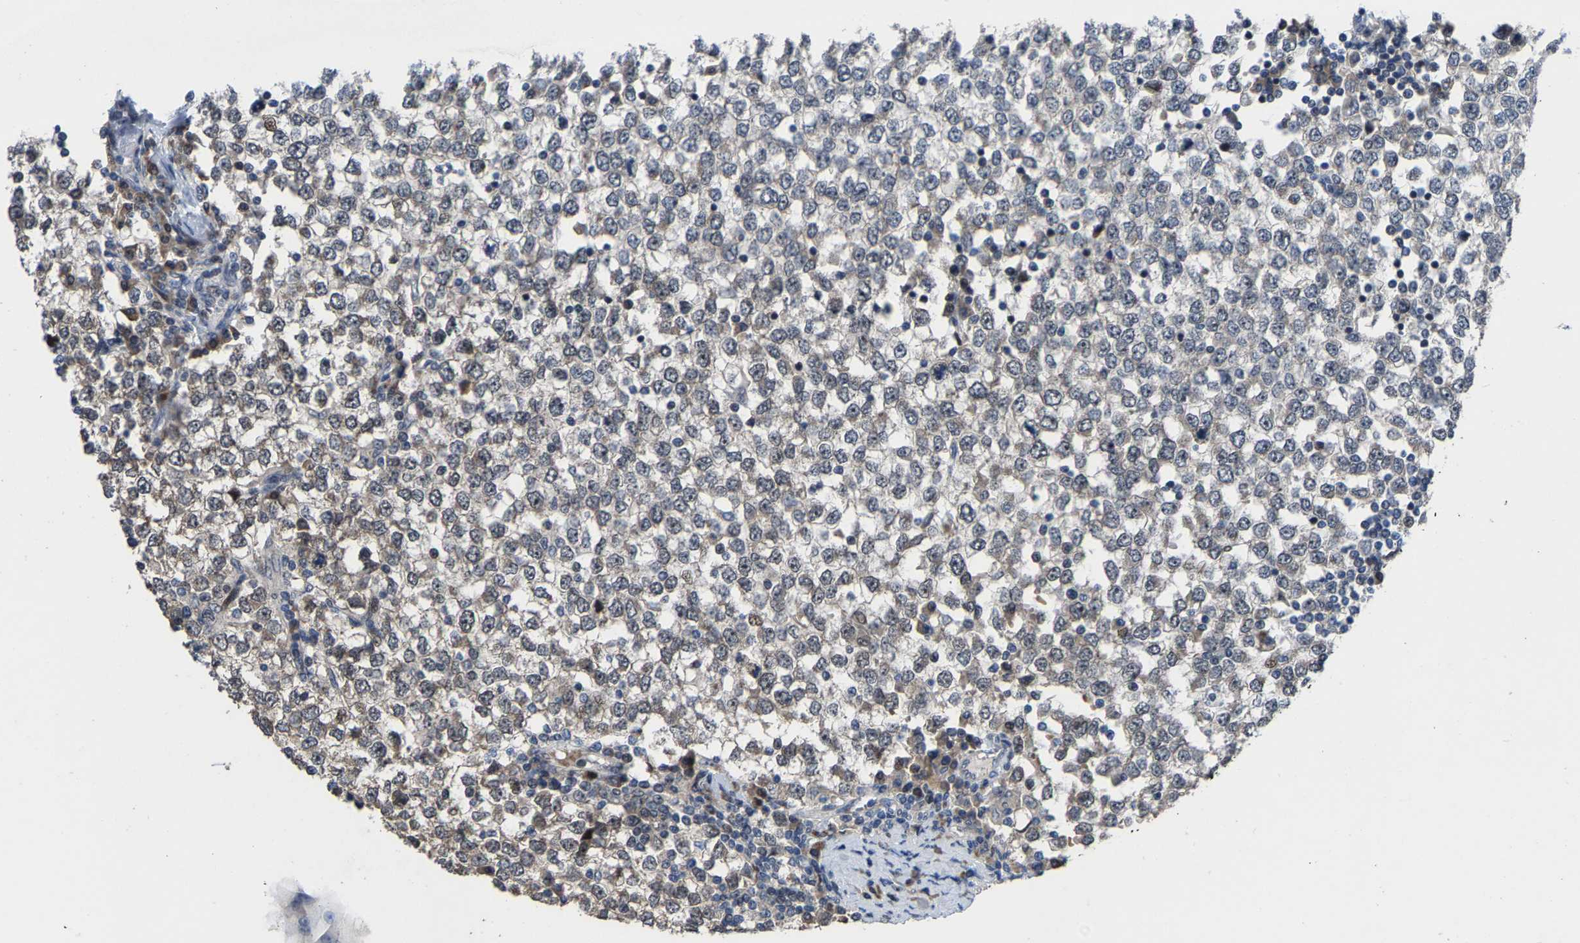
{"staining": {"intensity": "negative", "quantity": "none", "location": "none"}, "tissue": "testis cancer", "cell_type": "Tumor cells", "image_type": "cancer", "snomed": [{"axis": "morphology", "description": "Seminoma, NOS"}, {"axis": "topography", "description": "Testis"}], "caption": "An IHC micrograph of testis seminoma is shown. There is no staining in tumor cells of testis seminoma.", "gene": "HAUS6", "patient": {"sex": "male", "age": 65}}